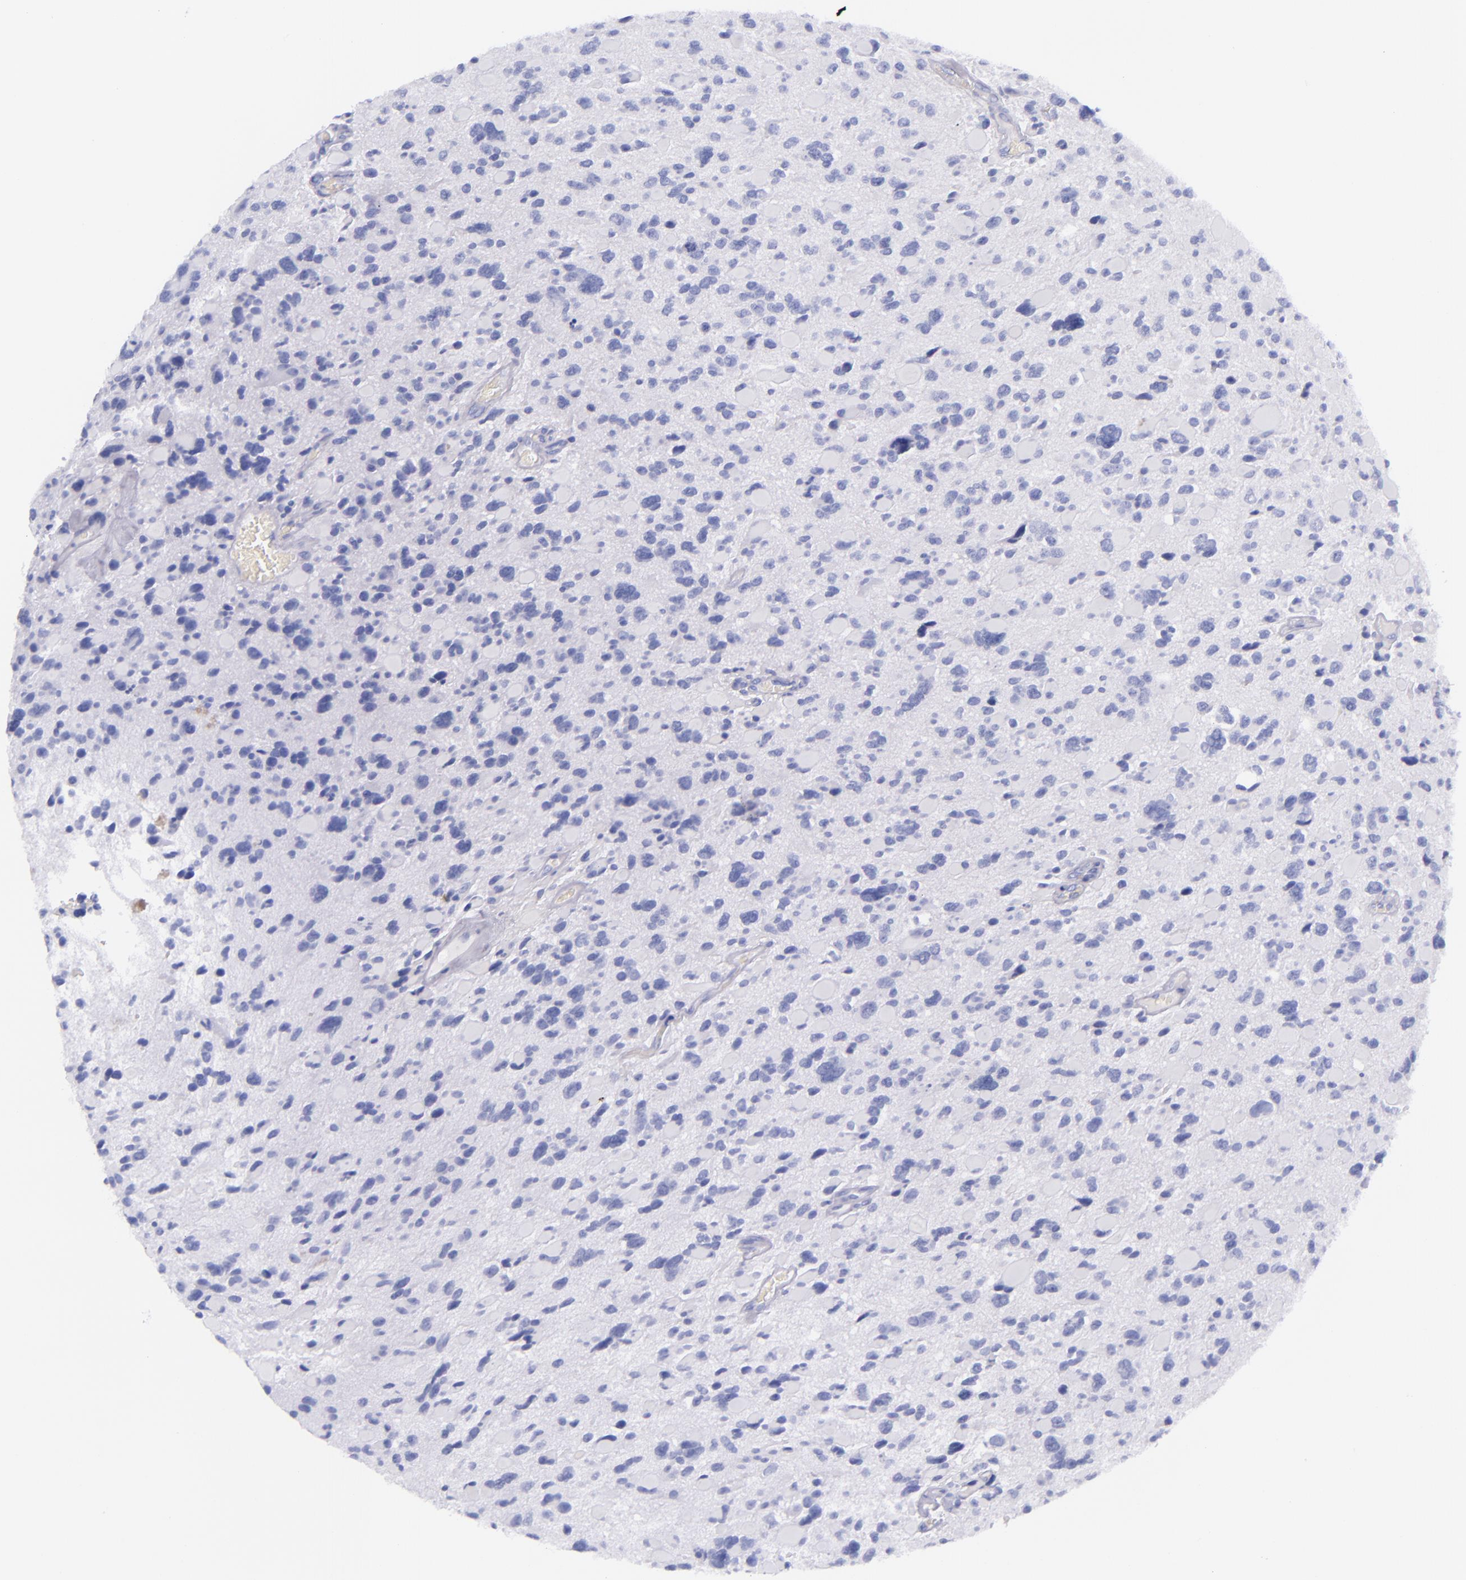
{"staining": {"intensity": "negative", "quantity": "none", "location": "none"}, "tissue": "glioma", "cell_type": "Tumor cells", "image_type": "cancer", "snomed": [{"axis": "morphology", "description": "Glioma, malignant, High grade"}, {"axis": "topography", "description": "Brain"}], "caption": "Tumor cells are negative for protein expression in human high-grade glioma (malignant).", "gene": "LAG3", "patient": {"sex": "female", "age": 37}}